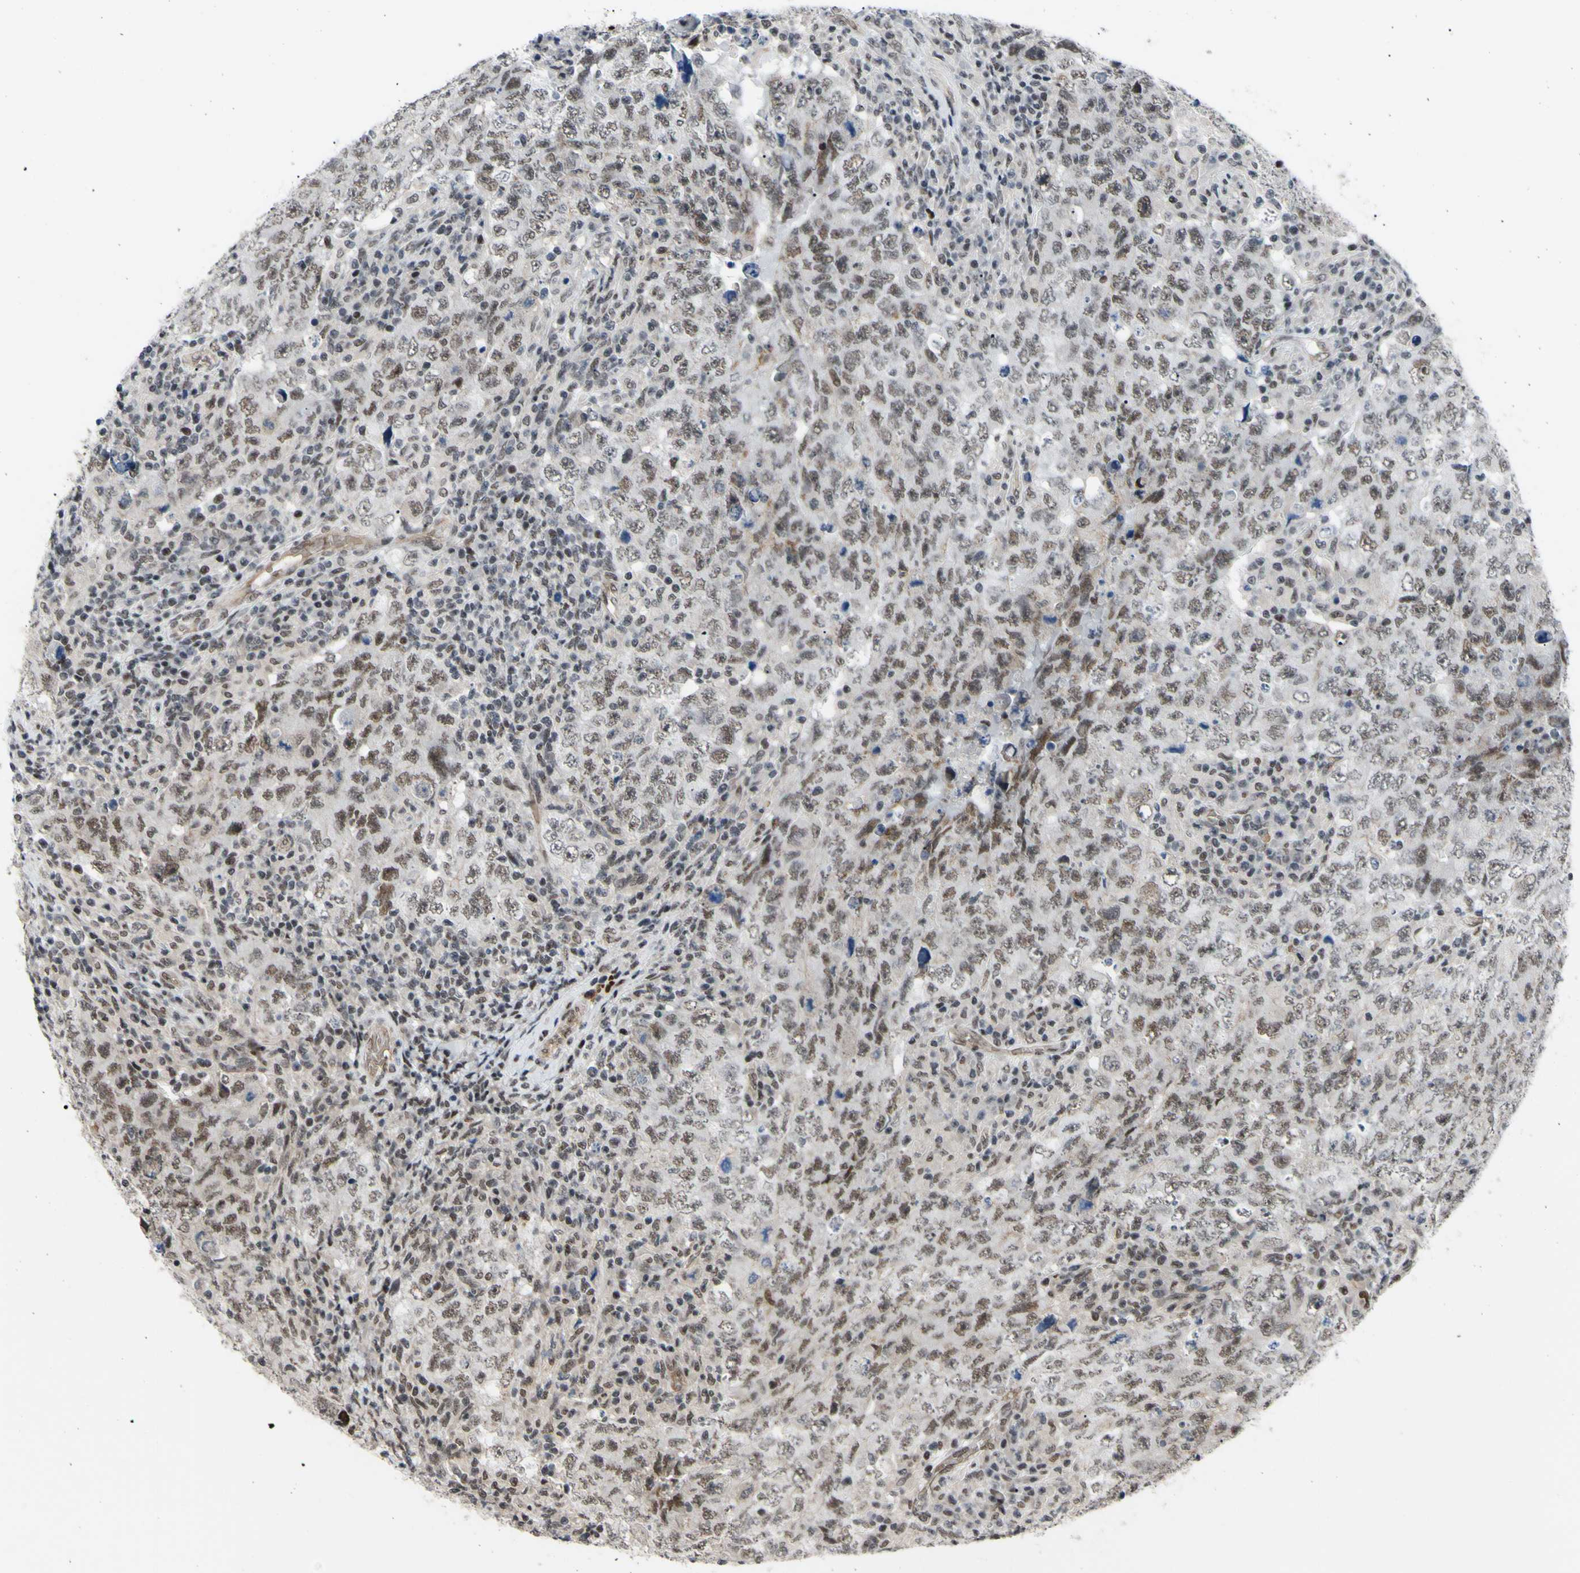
{"staining": {"intensity": "moderate", "quantity": ">75%", "location": "nuclear"}, "tissue": "testis cancer", "cell_type": "Tumor cells", "image_type": "cancer", "snomed": [{"axis": "morphology", "description": "Carcinoma, Embryonal, NOS"}, {"axis": "topography", "description": "Testis"}], "caption": "This photomicrograph demonstrates testis cancer (embryonal carcinoma) stained with immunohistochemistry to label a protein in brown. The nuclear of tumor cells show moderate positivity for the protein. Nuclei are counter-stained blue.", "gene": "THAP12", "patient": {"sex": "male", "age": 26}}